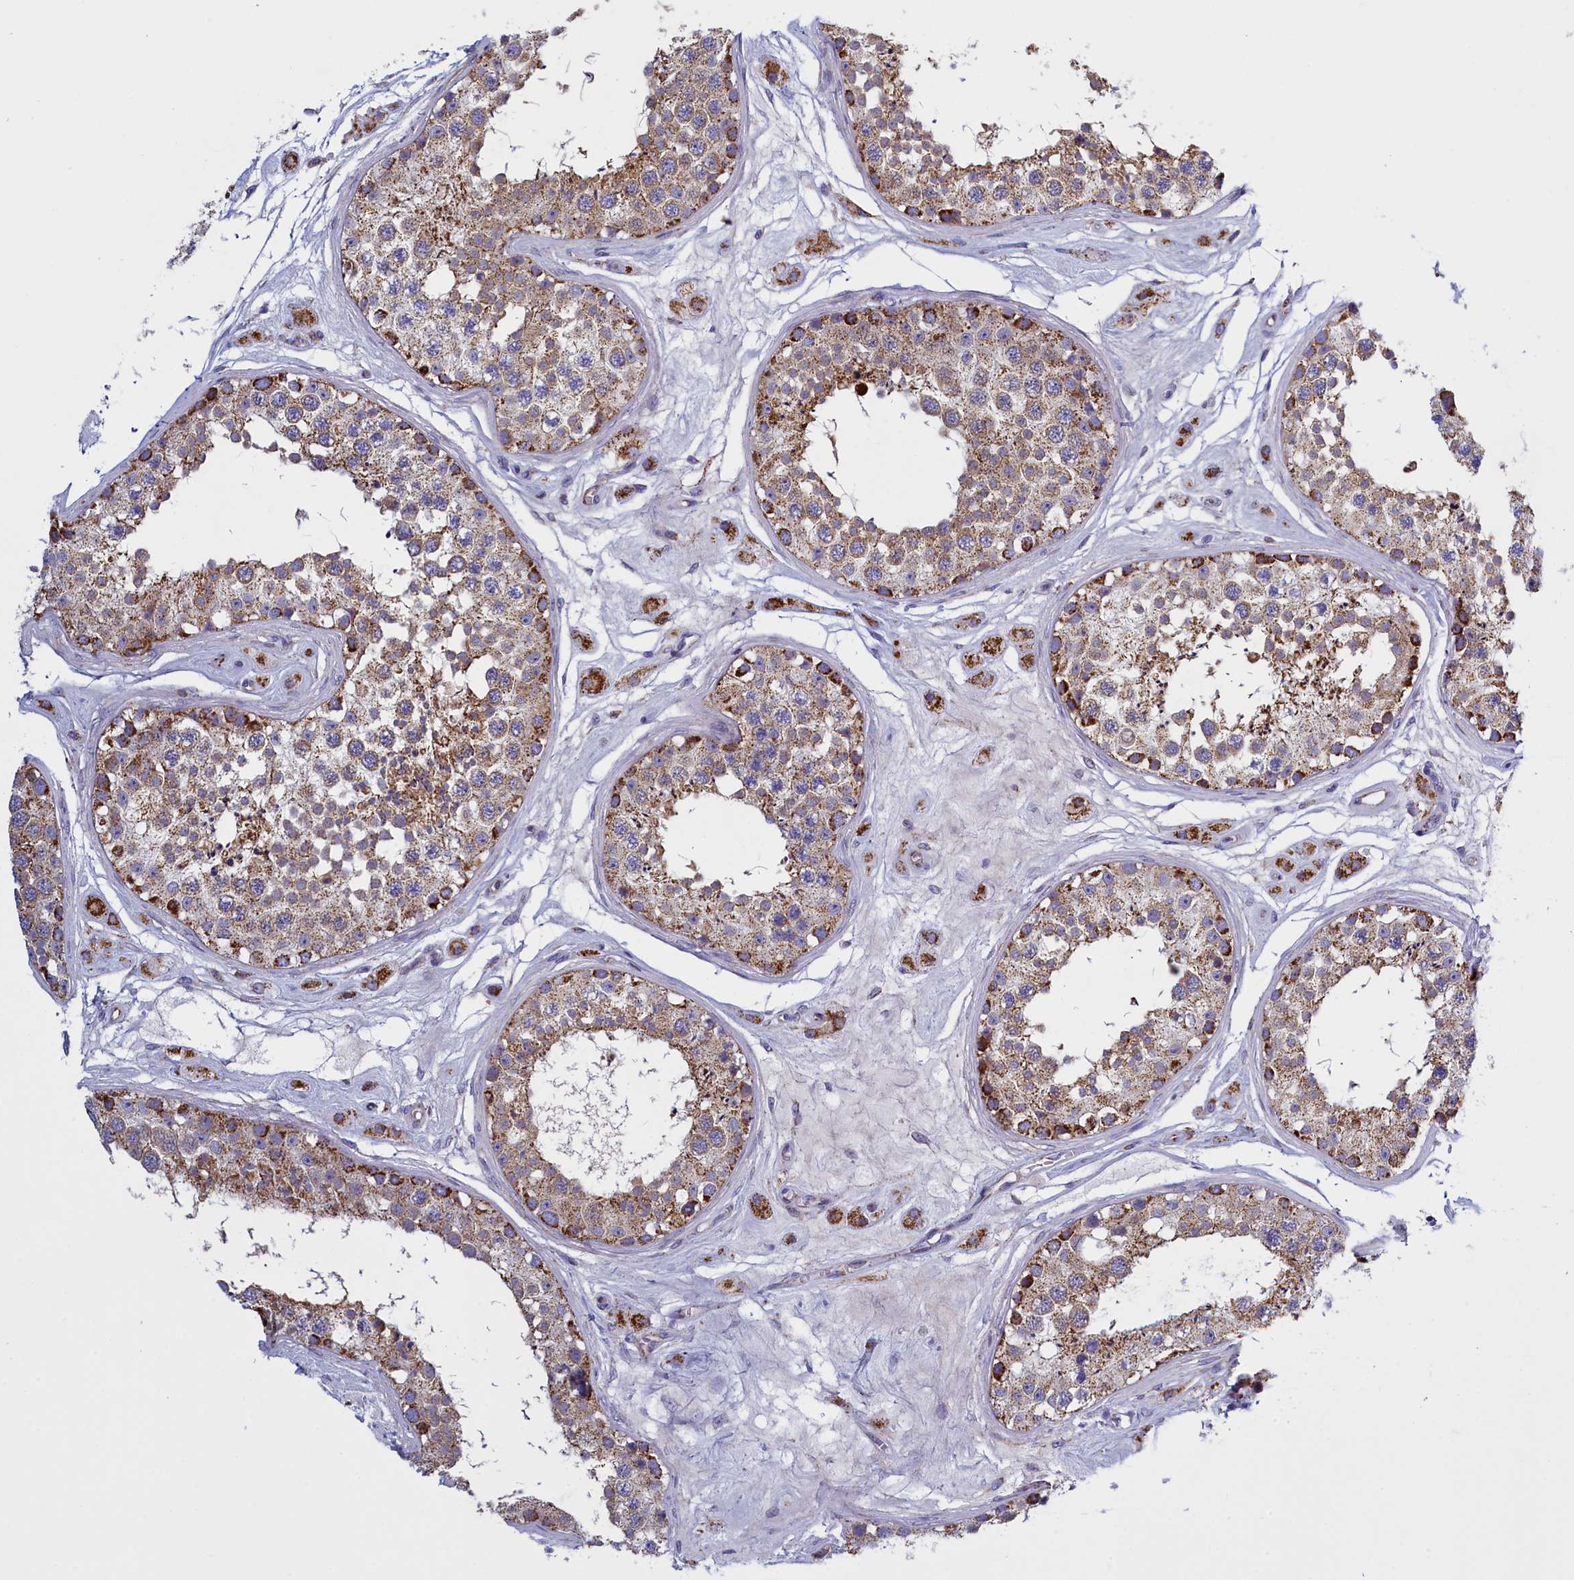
{"staining": {"intensity": "moderate", "quantity": ">75%", "location": "cytoplasmic/membranous"}, "tissue": "testis", "cell_type": "Cells in seminiferous ducts", "image_type": "normal", "snomed": [{"axis": "morphology", "description": "Normal tissue, NOS"}, {"axis": "topography", "description": "Testis"}], "caption": "A high-resolution micrograph shows immunohistochemistry (IHC) staining of normal testis, which demonstrates moderate cytoplasmic/membranous staining in approximately >75% of cells in seminiferous ducts.", "gene": "IFT122", "patient": {"sex": "male", "age": 25}}